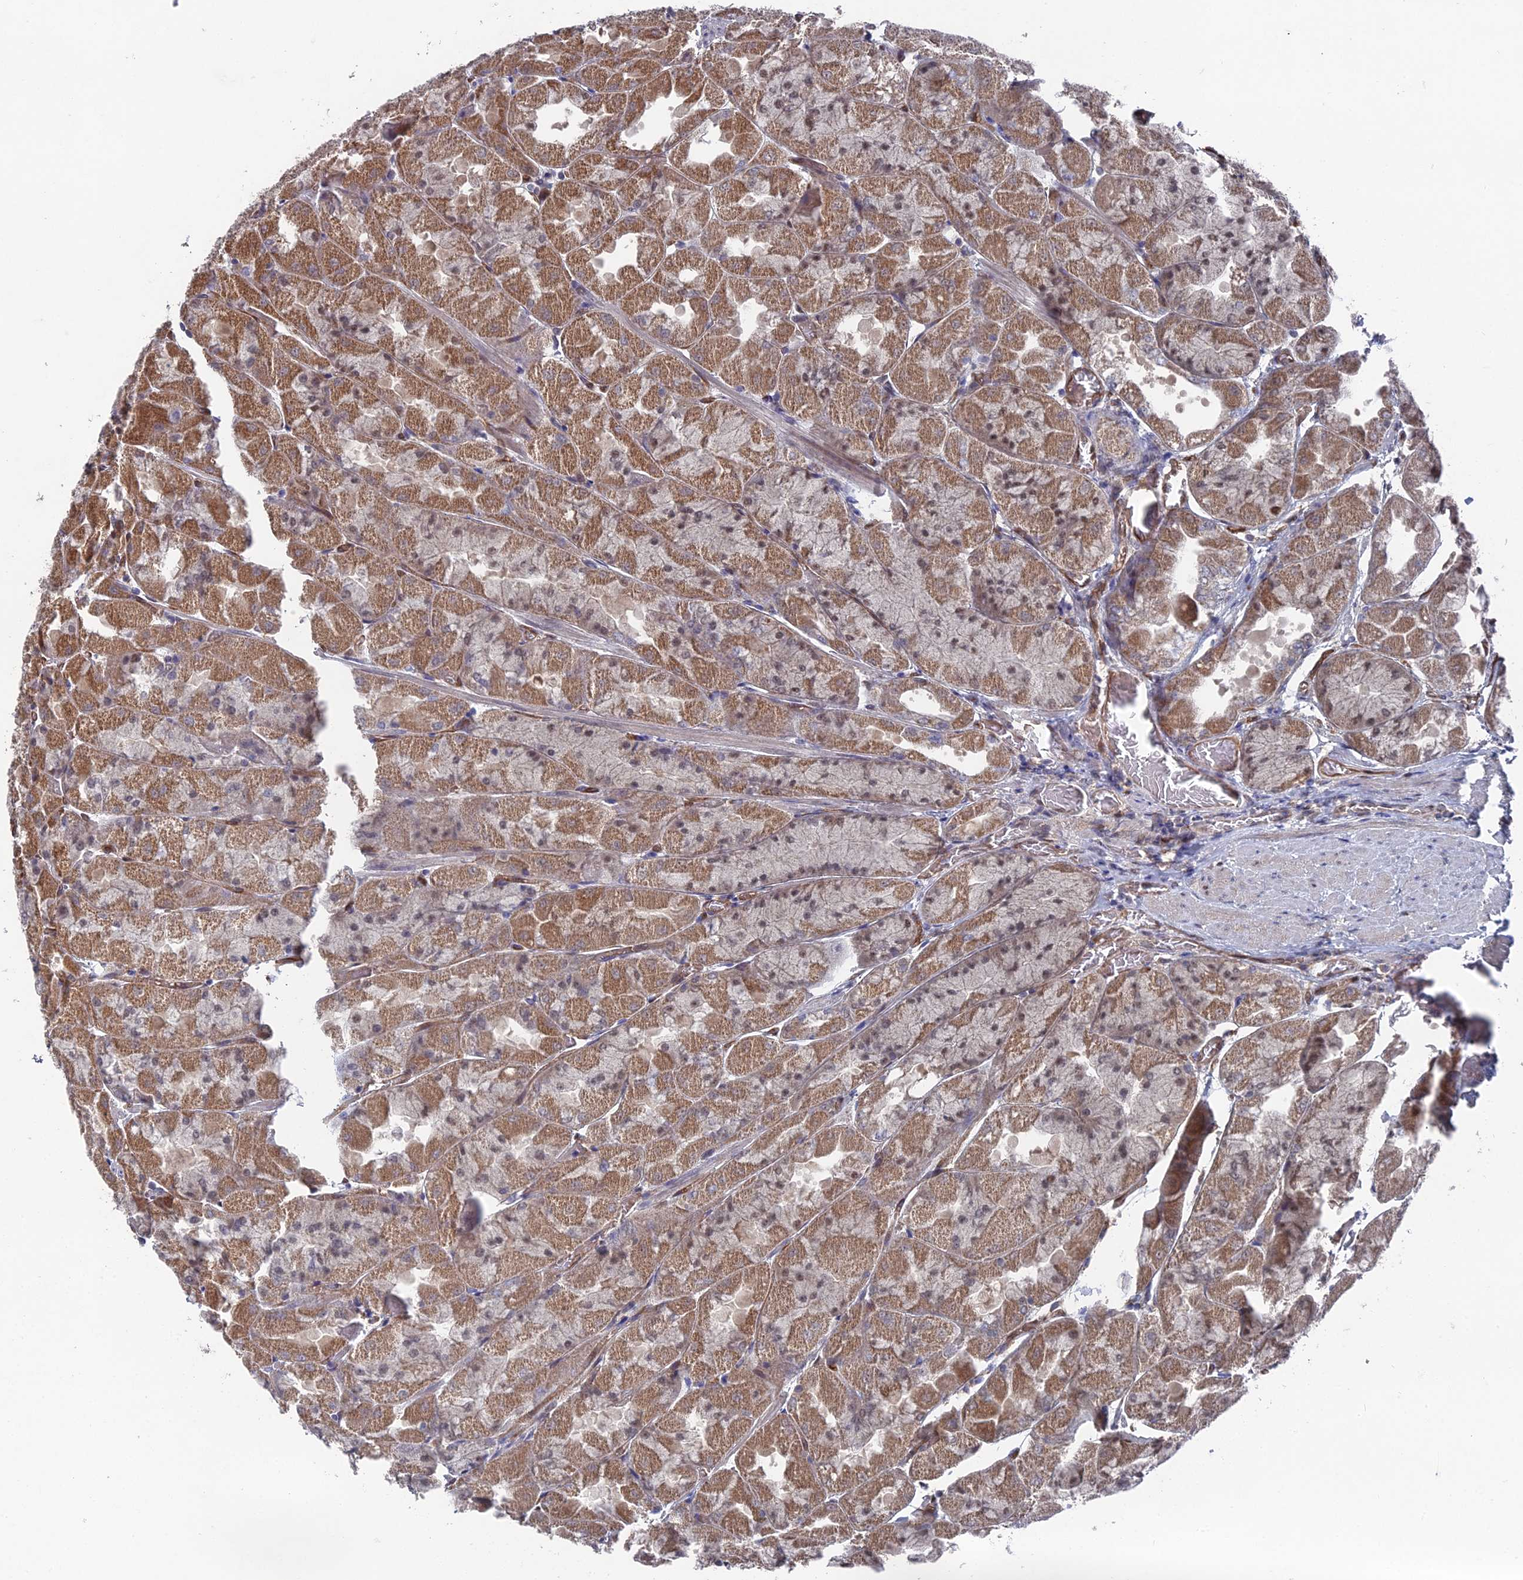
{"staining": {"intensity": "moderate", "quantity": "25%-75%", "location": "cytoplasmic/membranous,nuclear"}, "tissue": "stomach", "cell_type": "Glandular cells", "image_type": "normal", "snomed": [{"axis": "morphology", "description": "Normal tissue, NOS"}, {"axis": "topography", "description": "Stomach"}], "caption": "Immunohistochemistry photomicrograph of benign stomach stained for a protein (brown), which shows medium levels of moderate cytoplasmic/membranous,nuclear staining in about 25%-75% of glandular cells.", "gene": "UNC5D", "patient": {"sex": "female", "age": 61}}